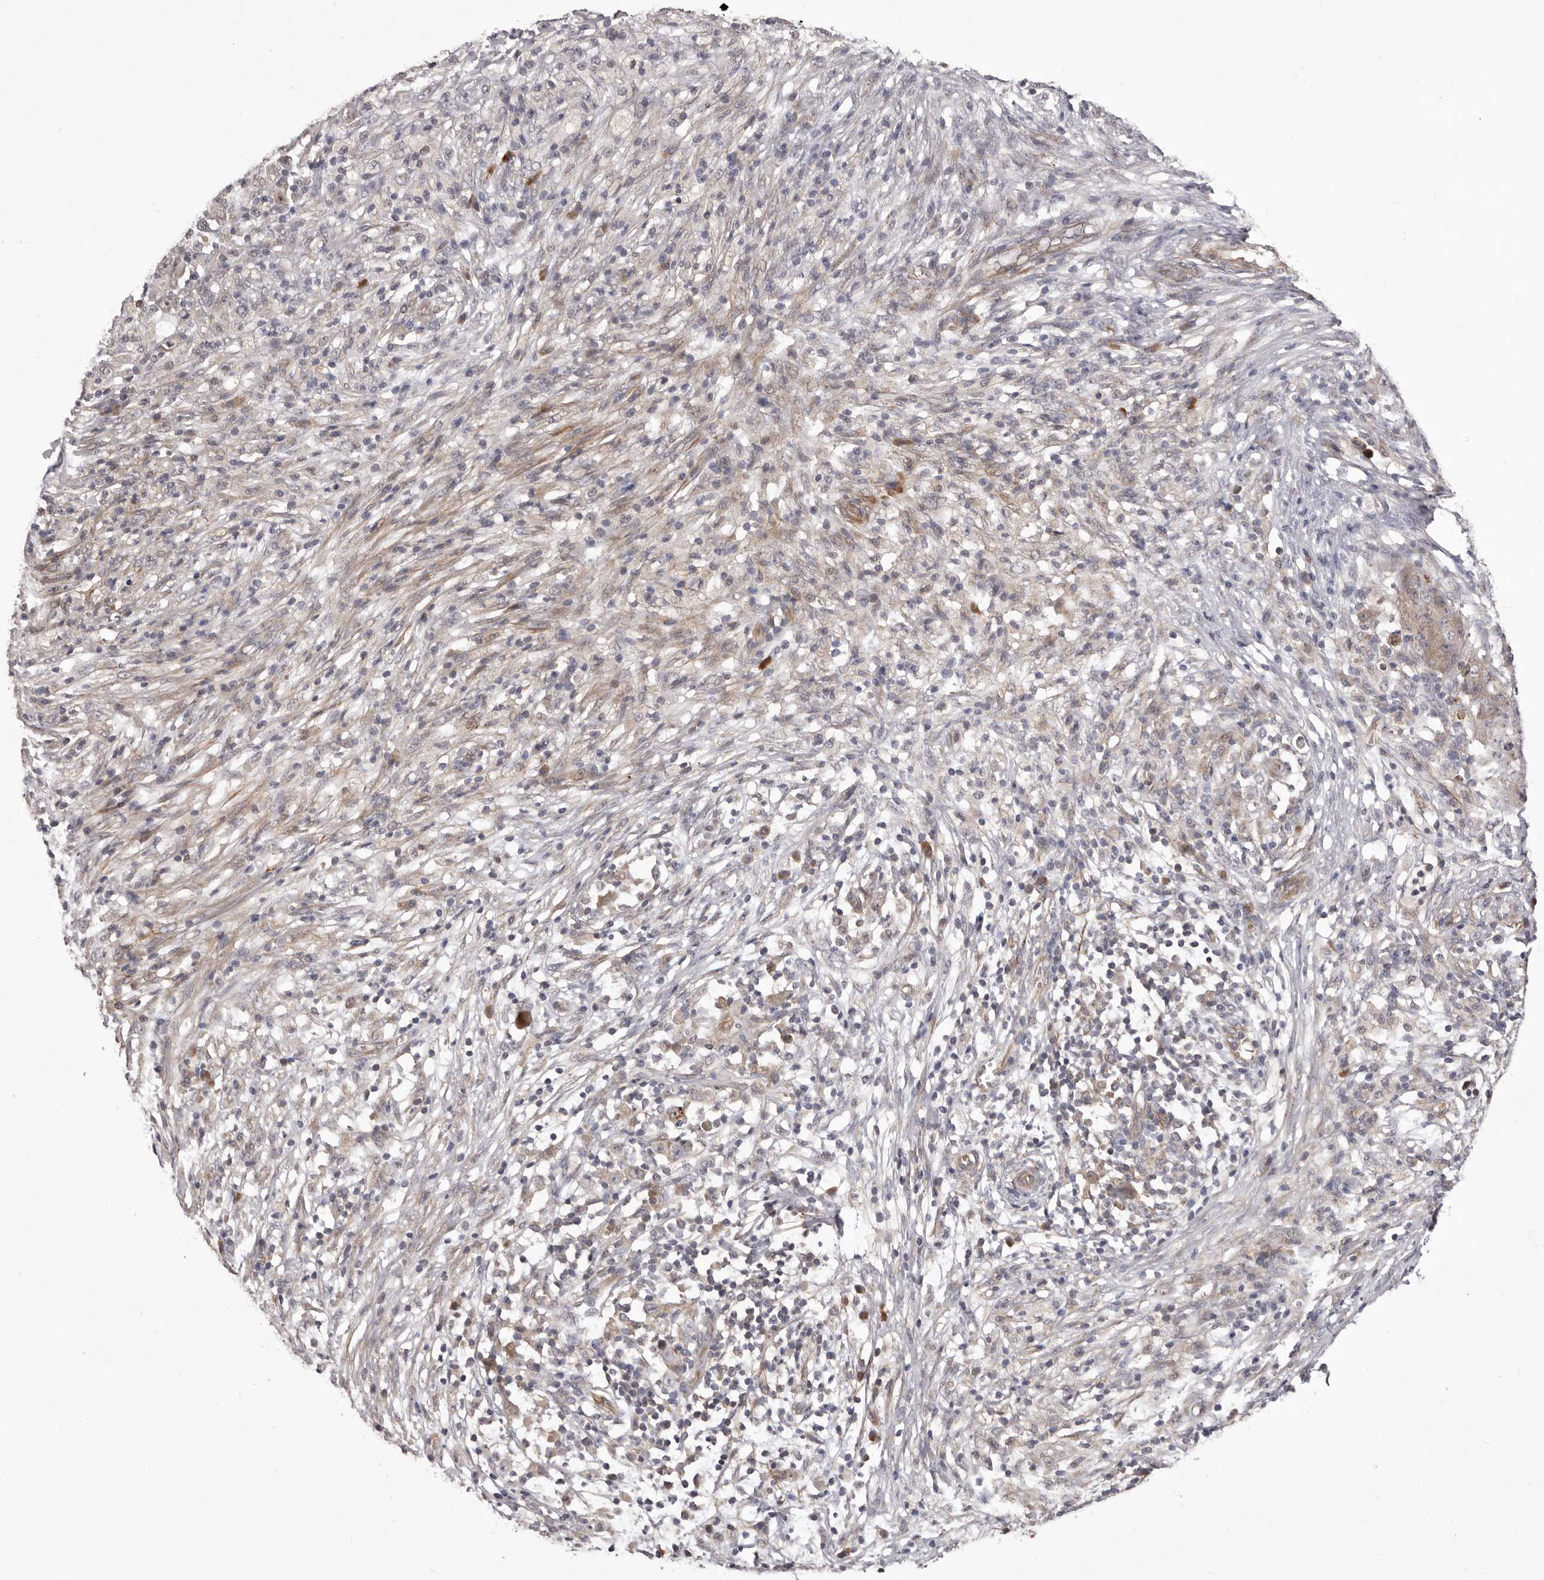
{"staining": {"intensity": "negative", "quantity": "none", "location": "none"}, "tissue": "ovarian cancer", "cell_type": "Tumor cells", "image_type": "cancer", "snomed": [{"axis": "morphology", "description": "Carcinoma, endometroid"}, {"axis": "topography", "description": "Ovary"}], "caption": "DAB immunohistochemical staining of ovarian cancer (endometroid carcinoma) exhibits no significant positivity in tumor cells.", "gene": "HBS1L", "patient": {"sex": "female", "age": 42}}